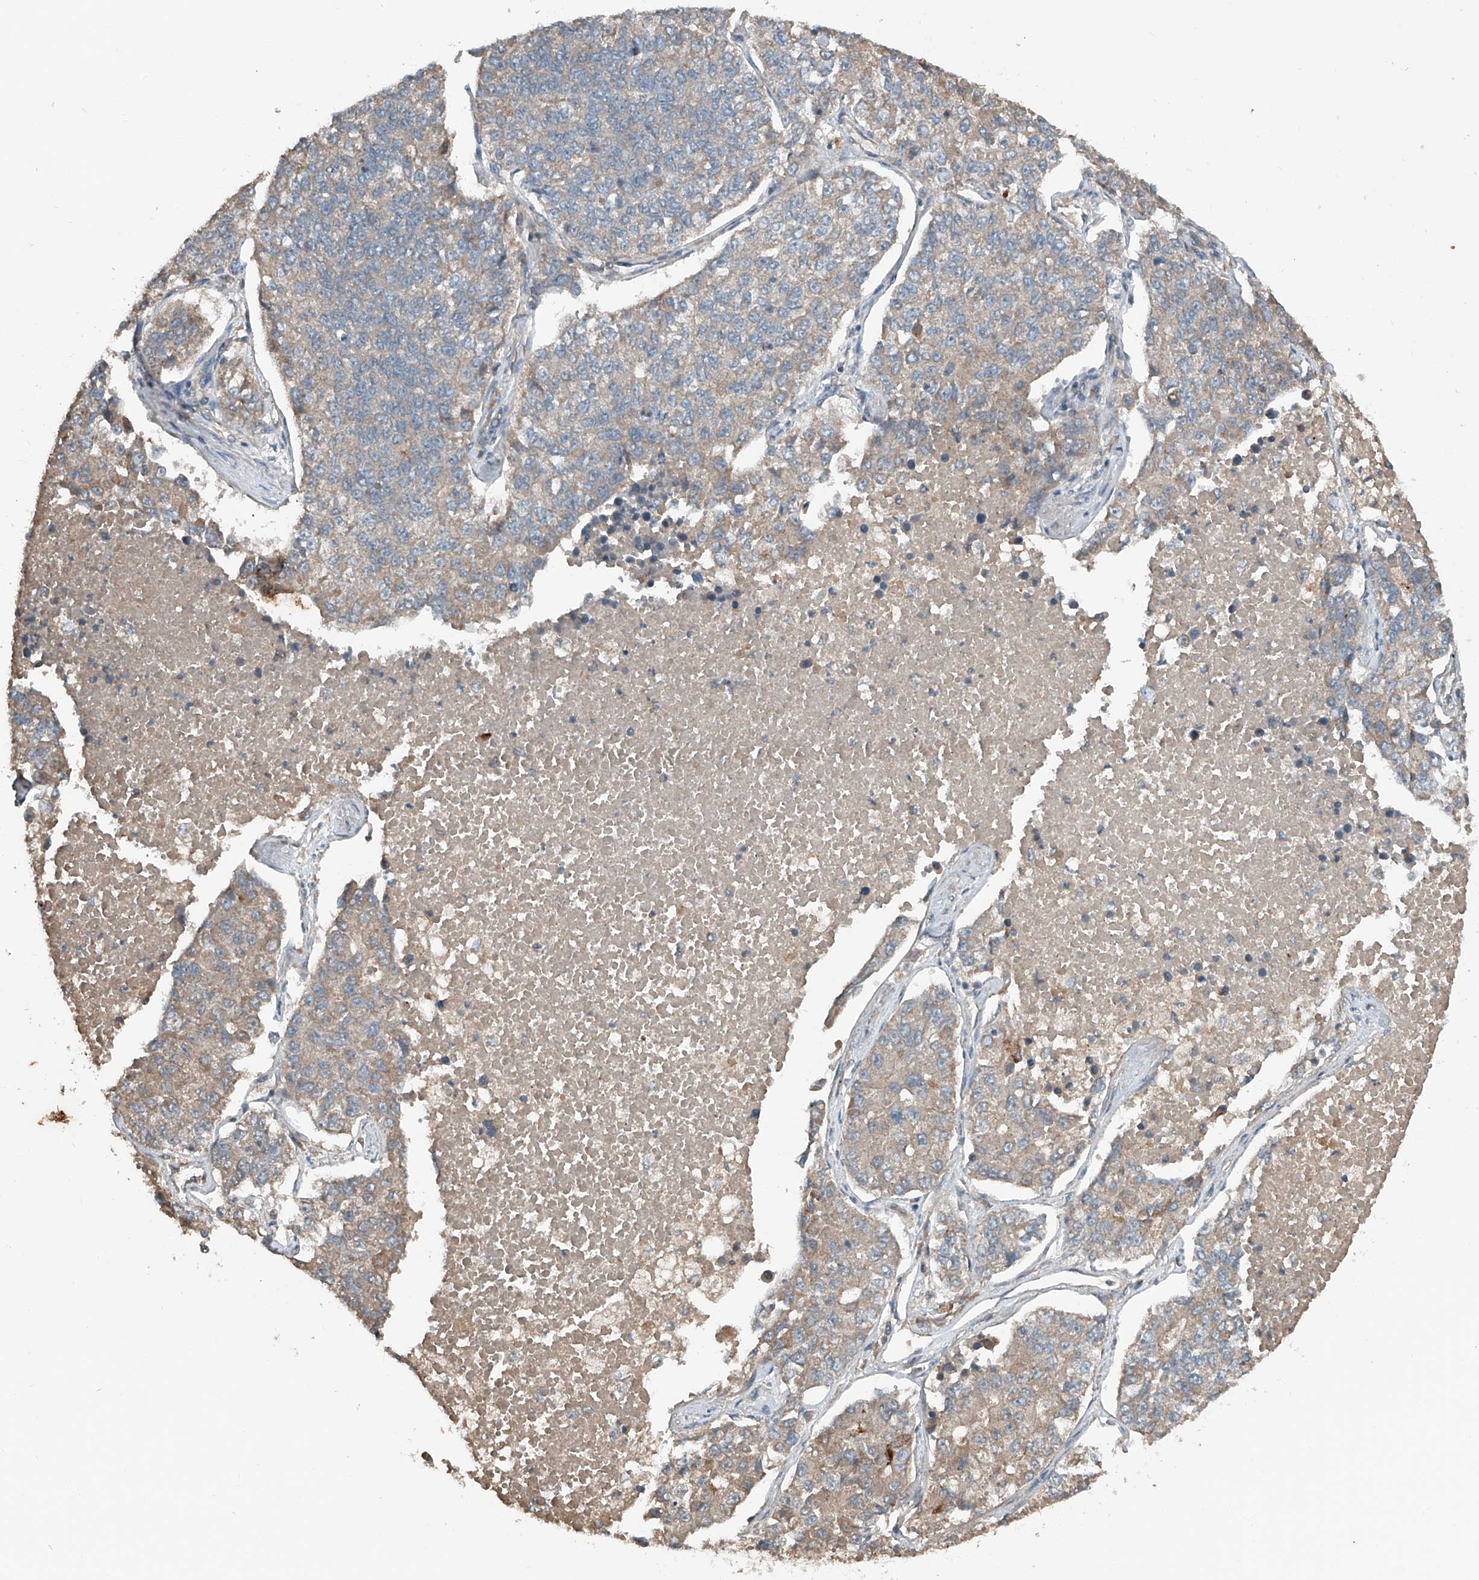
{"staining": {"intensity": "weak", "quantity": "25%-75%", "location": "cytoplasmic/membranous"}, "tissue": "lung cancer", "cell_type": "Tumor cells", "image_type": "cancer", "snomed": [{"axis": "morphology", "description": "Adenocarcinoma, NOS"}, {"axis": "topography", "description": "Lung"}], "caption": "Immunohistochemical staining of human lung cancer exhibits weak cytoplasmic/membranous protein positivity in approximately 25%-75% of tumor cells.", "gene": "ADAM23", "patient": {"sex": "male", "age": 49}}